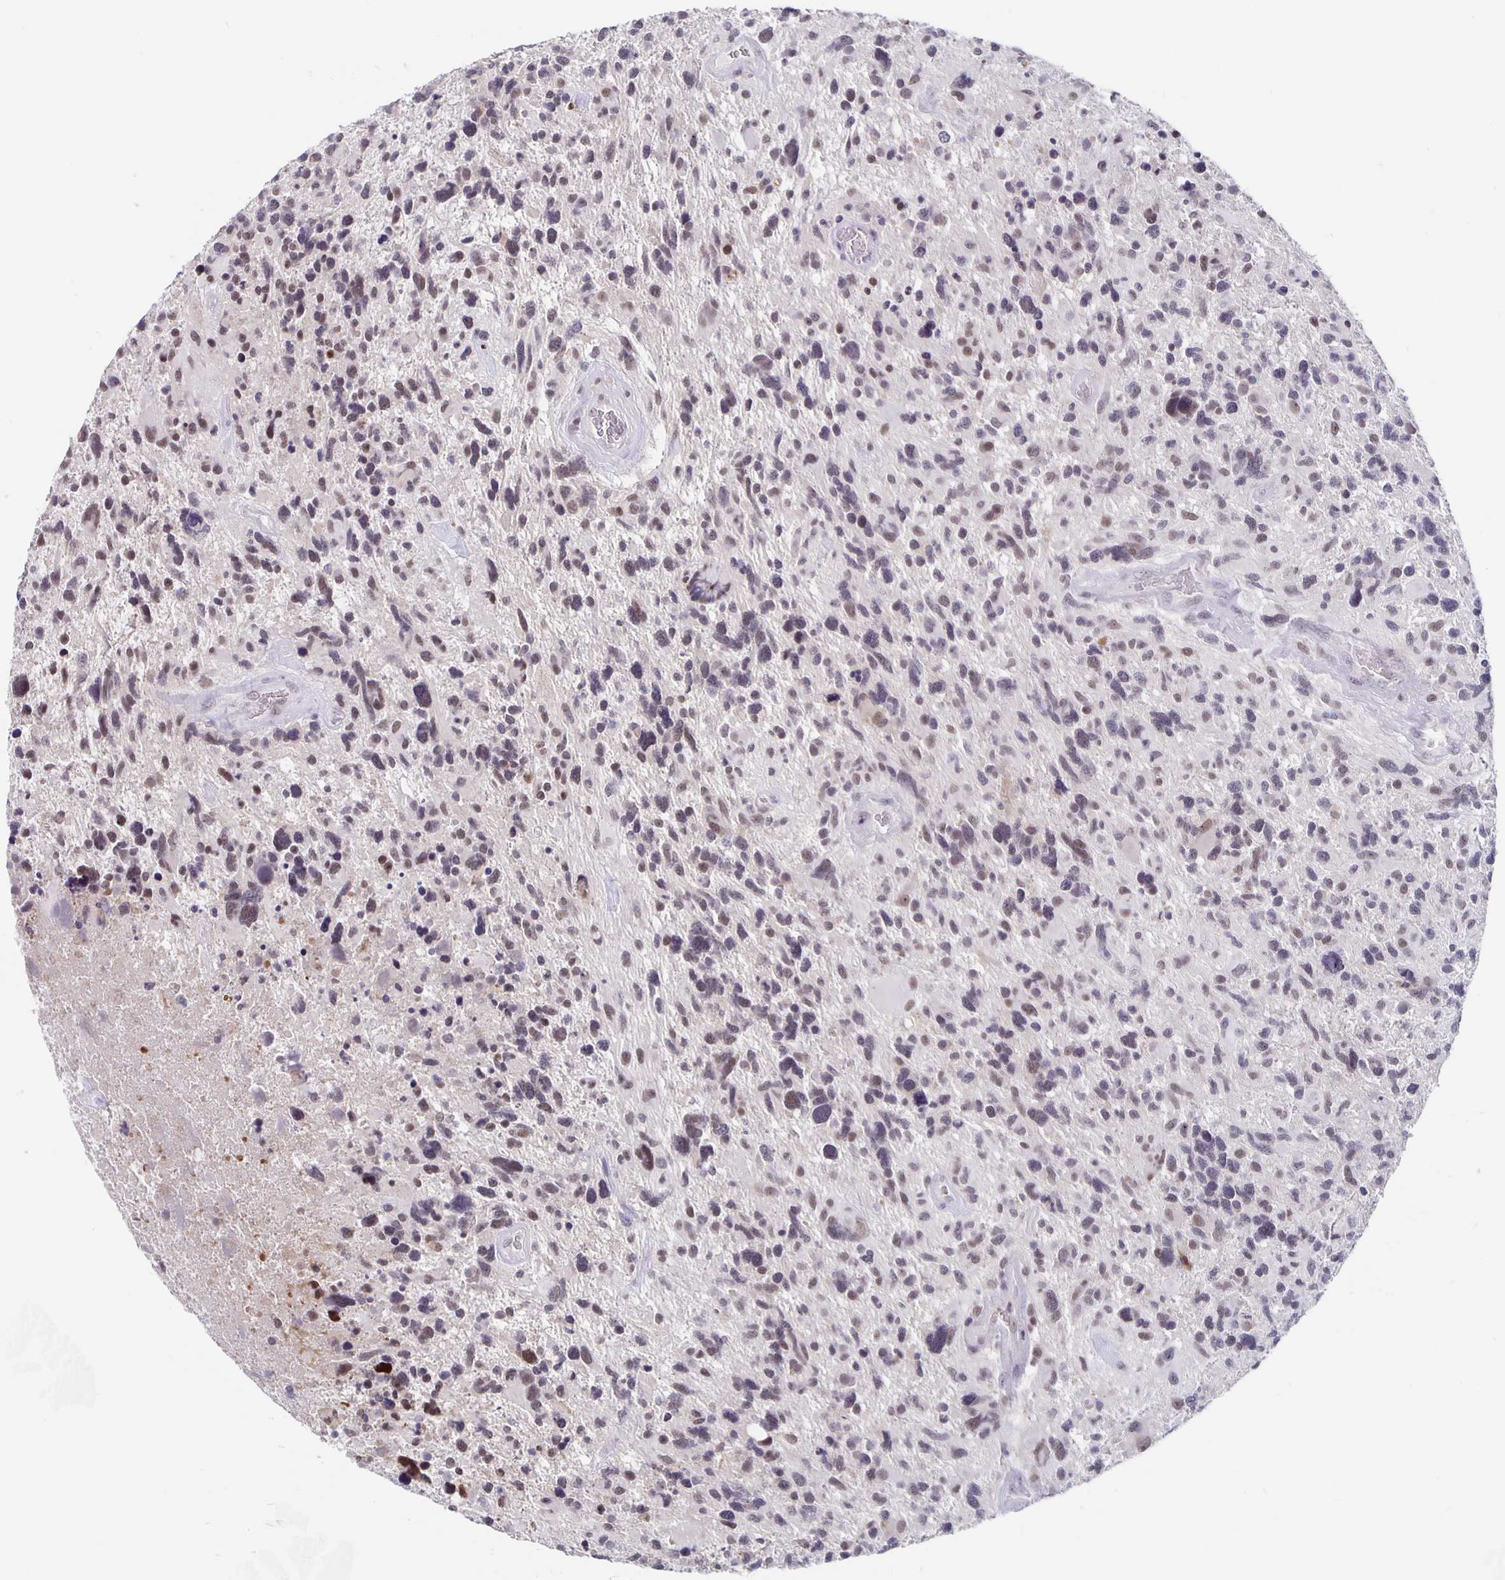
{"staining": {"intensity": "weak", "quantity": ">75%", "location": "nuclear"}, "tissue": "glioma", "cell_type": "Tumor cells", "image_type": "cancer", "snomed": [{"axis": "morphology", "description": "Glioma, malignant, High grade"}, {"axis": "topography", "description": "Brain"}], "caption": "Protein expression analysis of human malignant glioma (high-grade) reveals weak nuclear positivity in about >75% of tumor cells.", "gene": "ZNF691", "patient": {"sex": "male", "age": 49}}